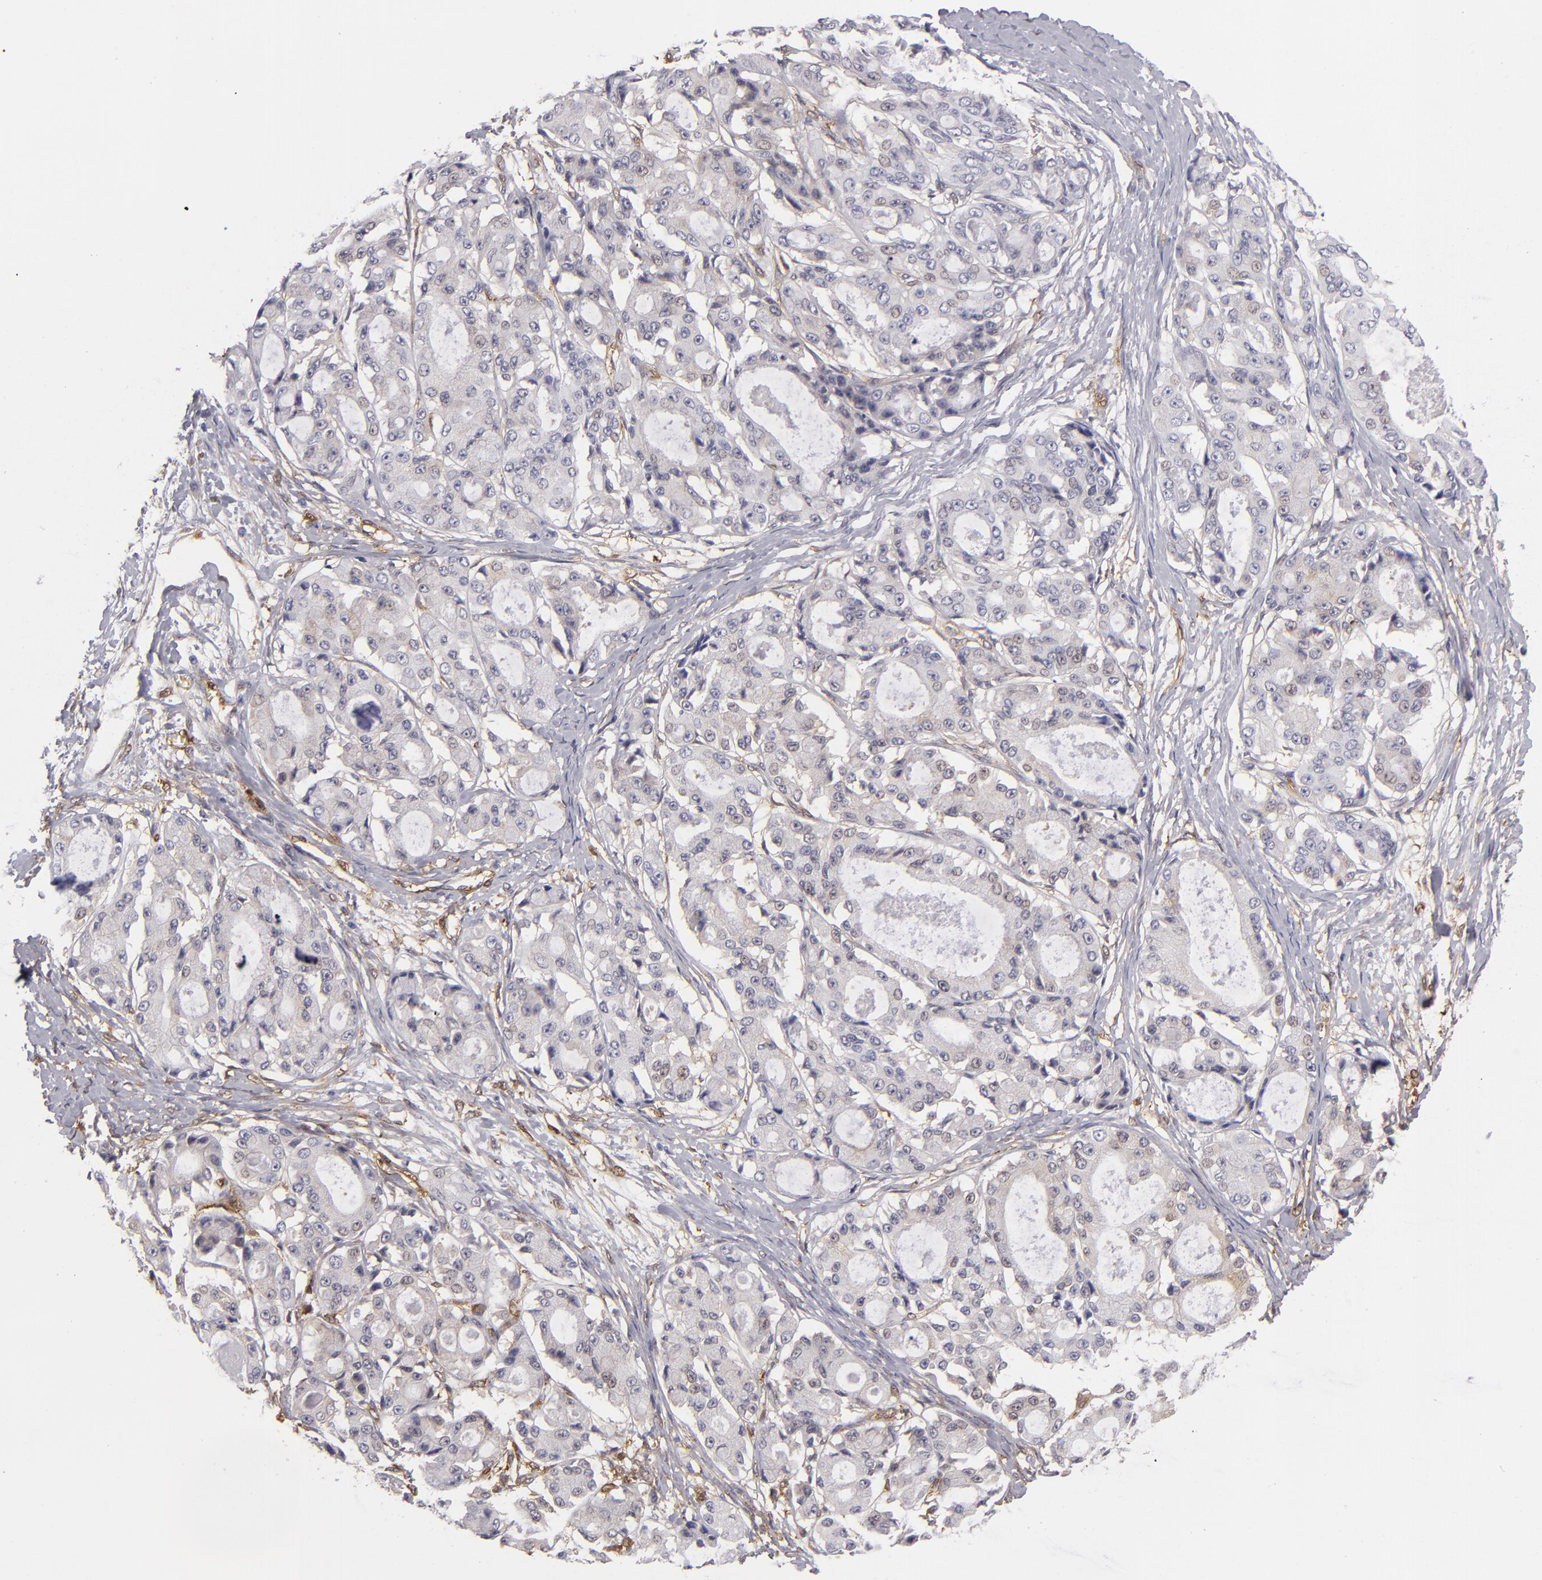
{"staining": {"intensity": "weak", "quantity": "<25%", "location": "cytoplasmic/membranous"}, "tissue": "ovarian cancer", "cell_type": "Tumor cells", "image_type": "cancer", "snomed": [{"axis": "morphology", "description": "Carcinoma, endometroid"}, {"axis": "topography", "description": "Ovary"}], "caption": "Protein analysis of ovarian cancer demonstrates no significant staining in tumor cells. (Brightfield microscopy of DAB IHC at high magnification).", "gene": "VCL", "patient": {"sex": "female", "age": 61}}